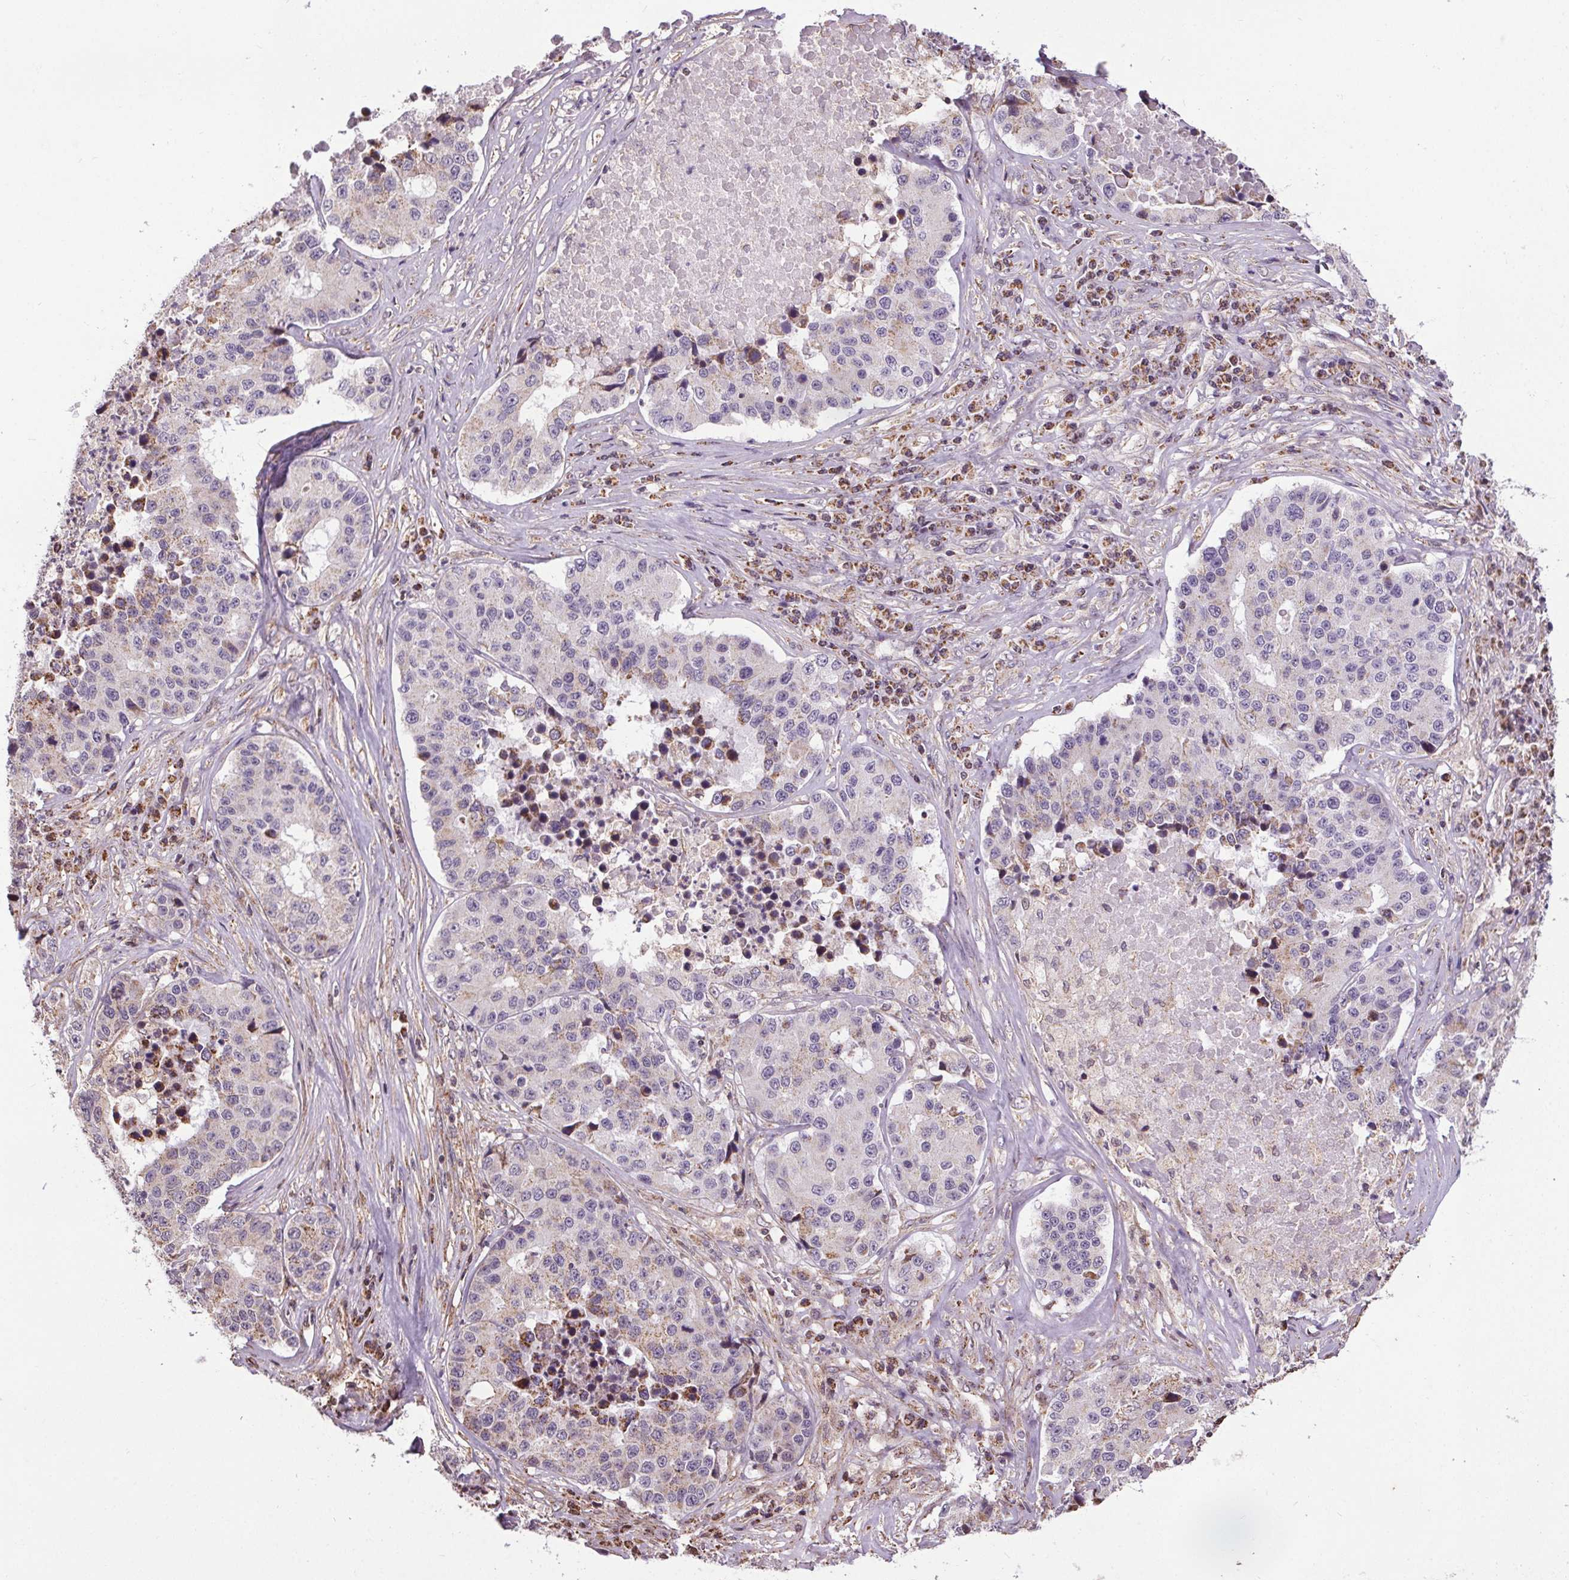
{"staining": {"intensity": "negative", "quantity": "none", "location": "none"}, "tissue": "stomach cancer", "cell_type": "Tumor cells", "image_type": "cancer", "snomed": [{"axis": "morphology", "description": "Adenocarcinoma, NOS"}, {"axis": "topography", "description": "Stomach"}], "caption": "High power microscopy photomicrograph of an immunohistochemistry (IHC) photomicrograph of stomach cancer, revealing no significant expression in tumor cells. Brightfield microscopy of IHC stained with DAB (brown) and hematoxylin (blue), captured at high magnification.", "gene": "ZNF548", "patient": {"sex": "male", "age": 71}}